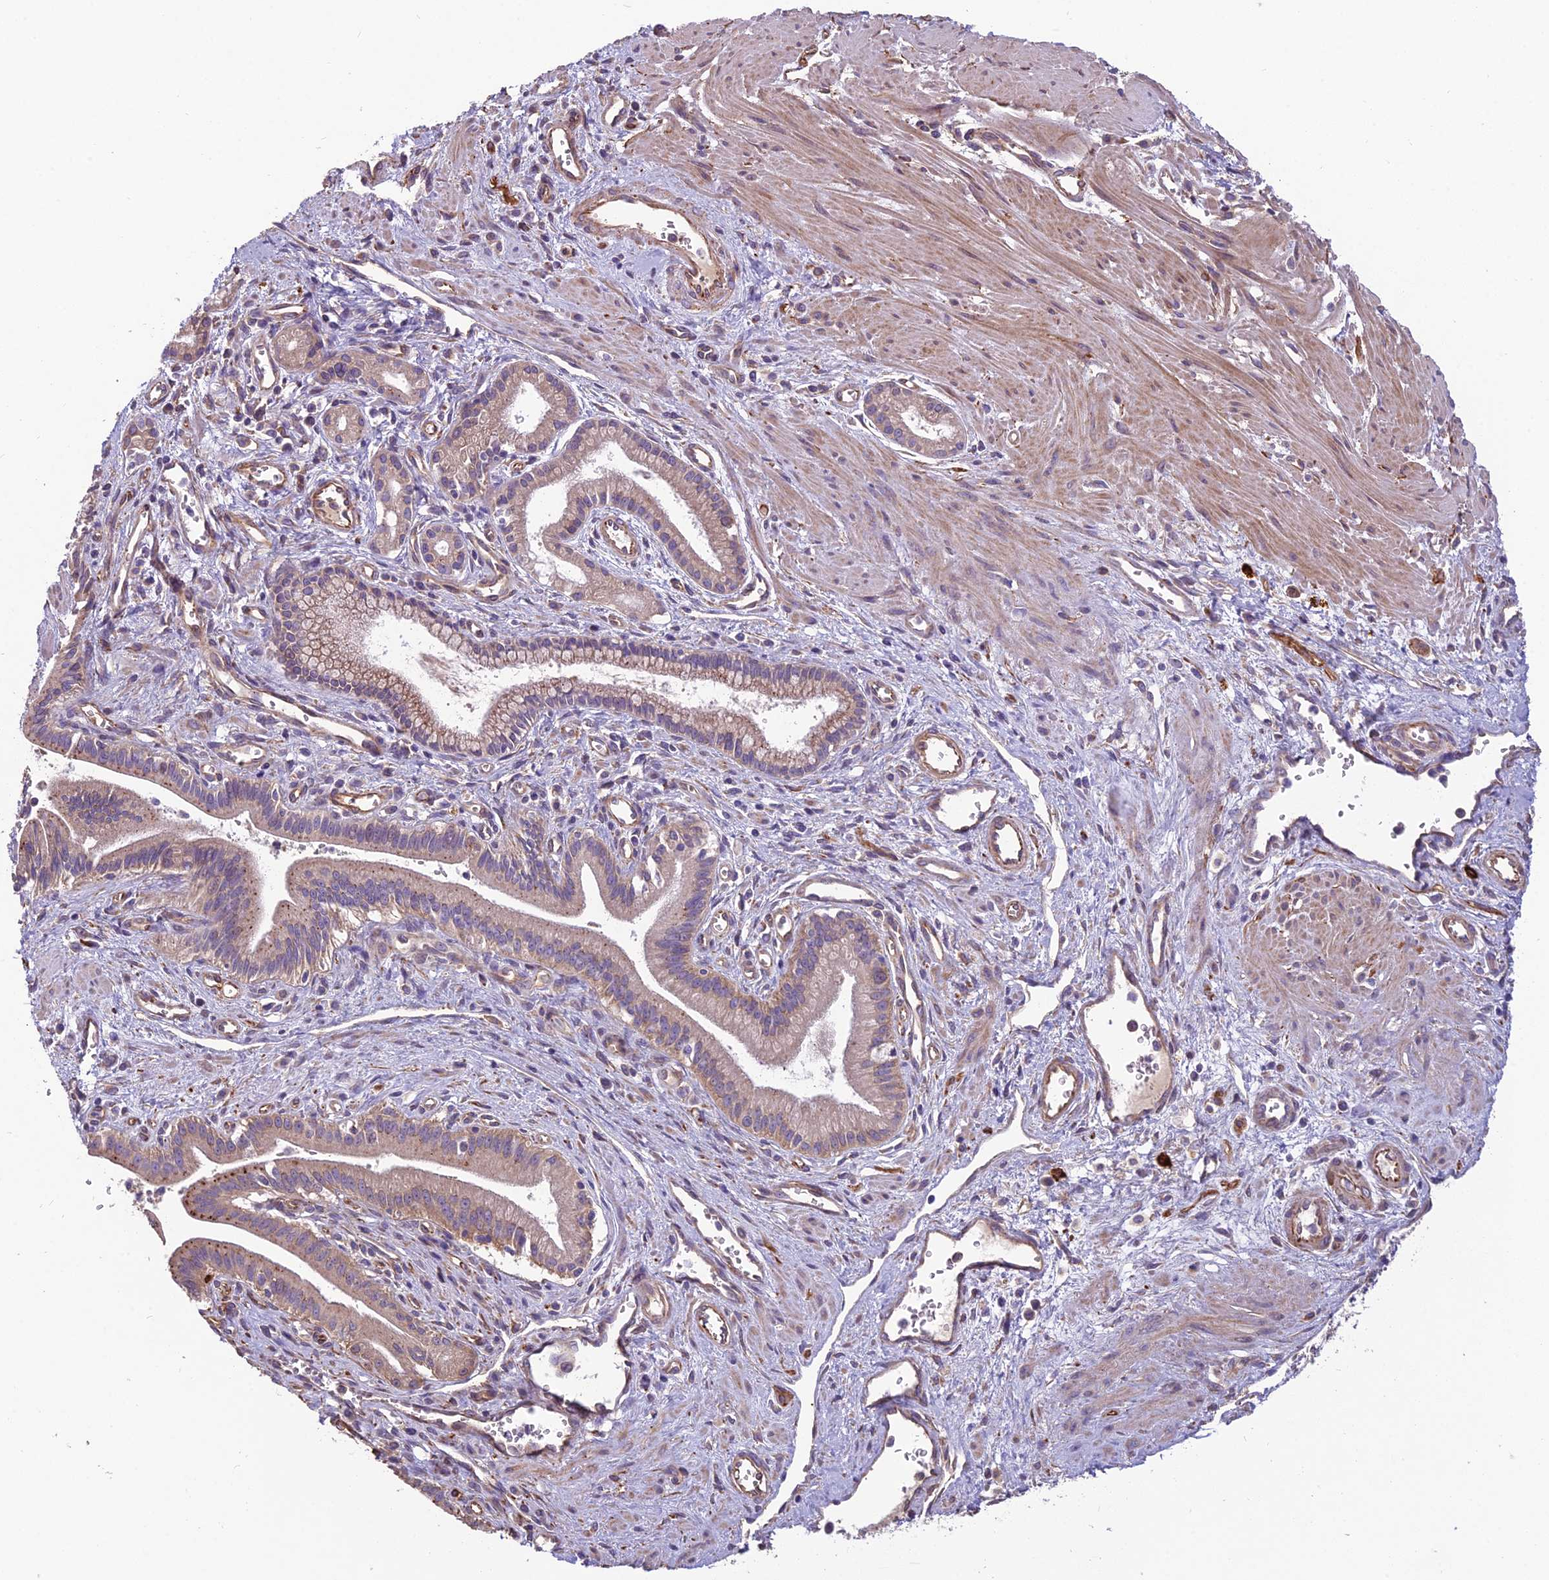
{"staining": {"intensity": "moderate", "quantity": "<25%", "location": "cytoplasmic/membranous"}, "tissue": "pancreatic cancer", "cell_type": "Tumor cells", "image_type": "cancer", "snomed": [{"axis": "morphology", "description": "Adenocarcinoma, NOS"}, {"axis": "topography", "description": "Pancreas"}], "caption": "Immunohistochemistry of pancreatic adenocarcinoma demonstrates low levels of moderate cytoplasmic/membranous staining in about <25% of tumor cells. The protein of interest is stained brown, and the nuclei are stained in blue (DAB (3,3'-diaminobenzidine) IHC with brightfield microscopy, high magnification).", "gene": "SPDL1", "patient": {"sex": "male", "age": 78}}